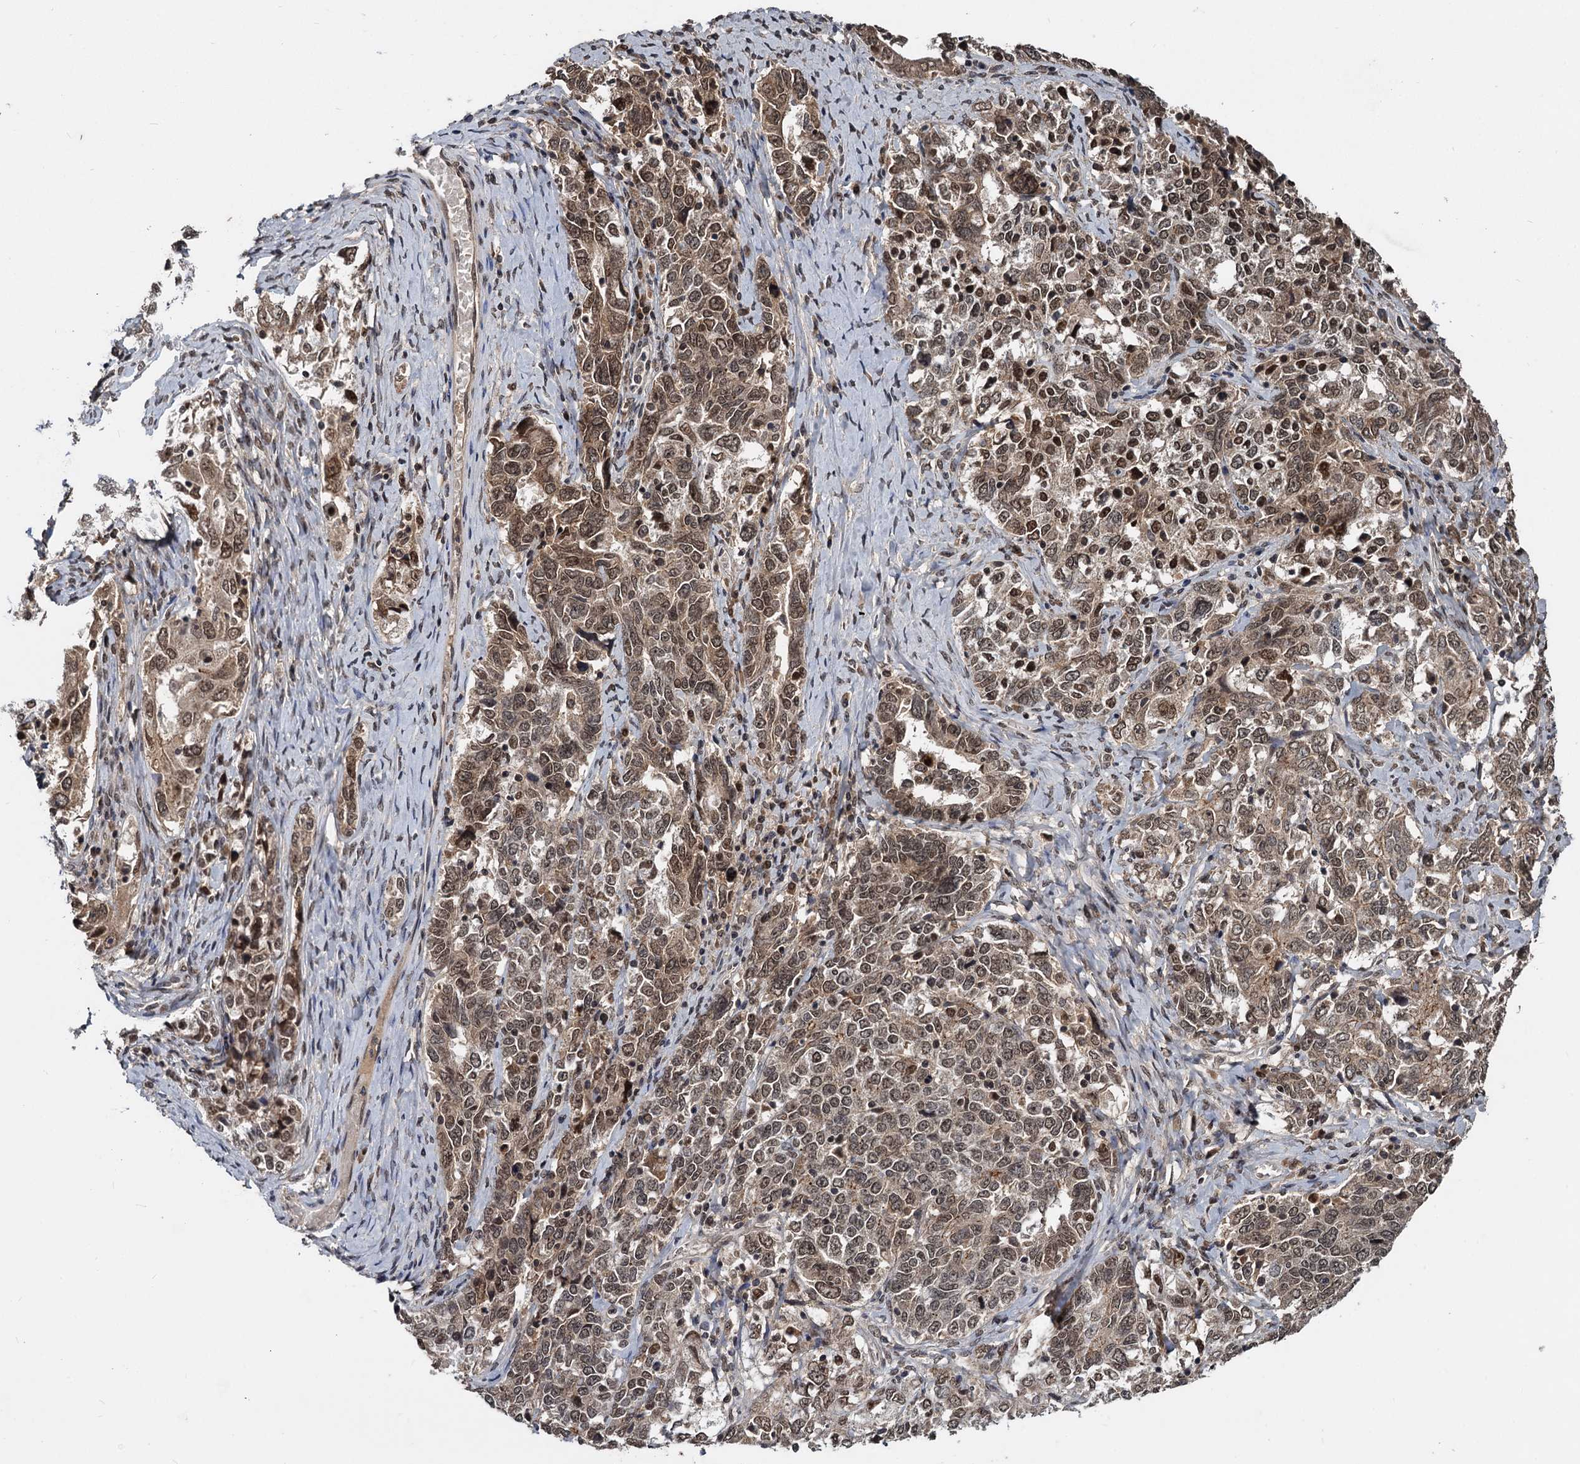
{"staining": {"intensity": "moderate", "quantity": "25%-75%", "location": "cytoplasmic/membranous,nuclear"}, "tissue": "ovarian cancer", "cell_type": "Tumor cells", "image_type": "cancer", "snomed": [{"axis": "morphology", "description": "Carcinoma, endometroid"}, {"axis": "topography", "description": "Ovary"}], "caption": "A histopathology image of human ovarian endometroid carcinoma stained for a protein displays moderate cytoplasmic/membranous and nuclear brown staining in tumor cells. (DAB IHC with brightfield microscopy, high magnification).", "gene": "FAM216B", "patient": {"sex": "female", "age": 62}}